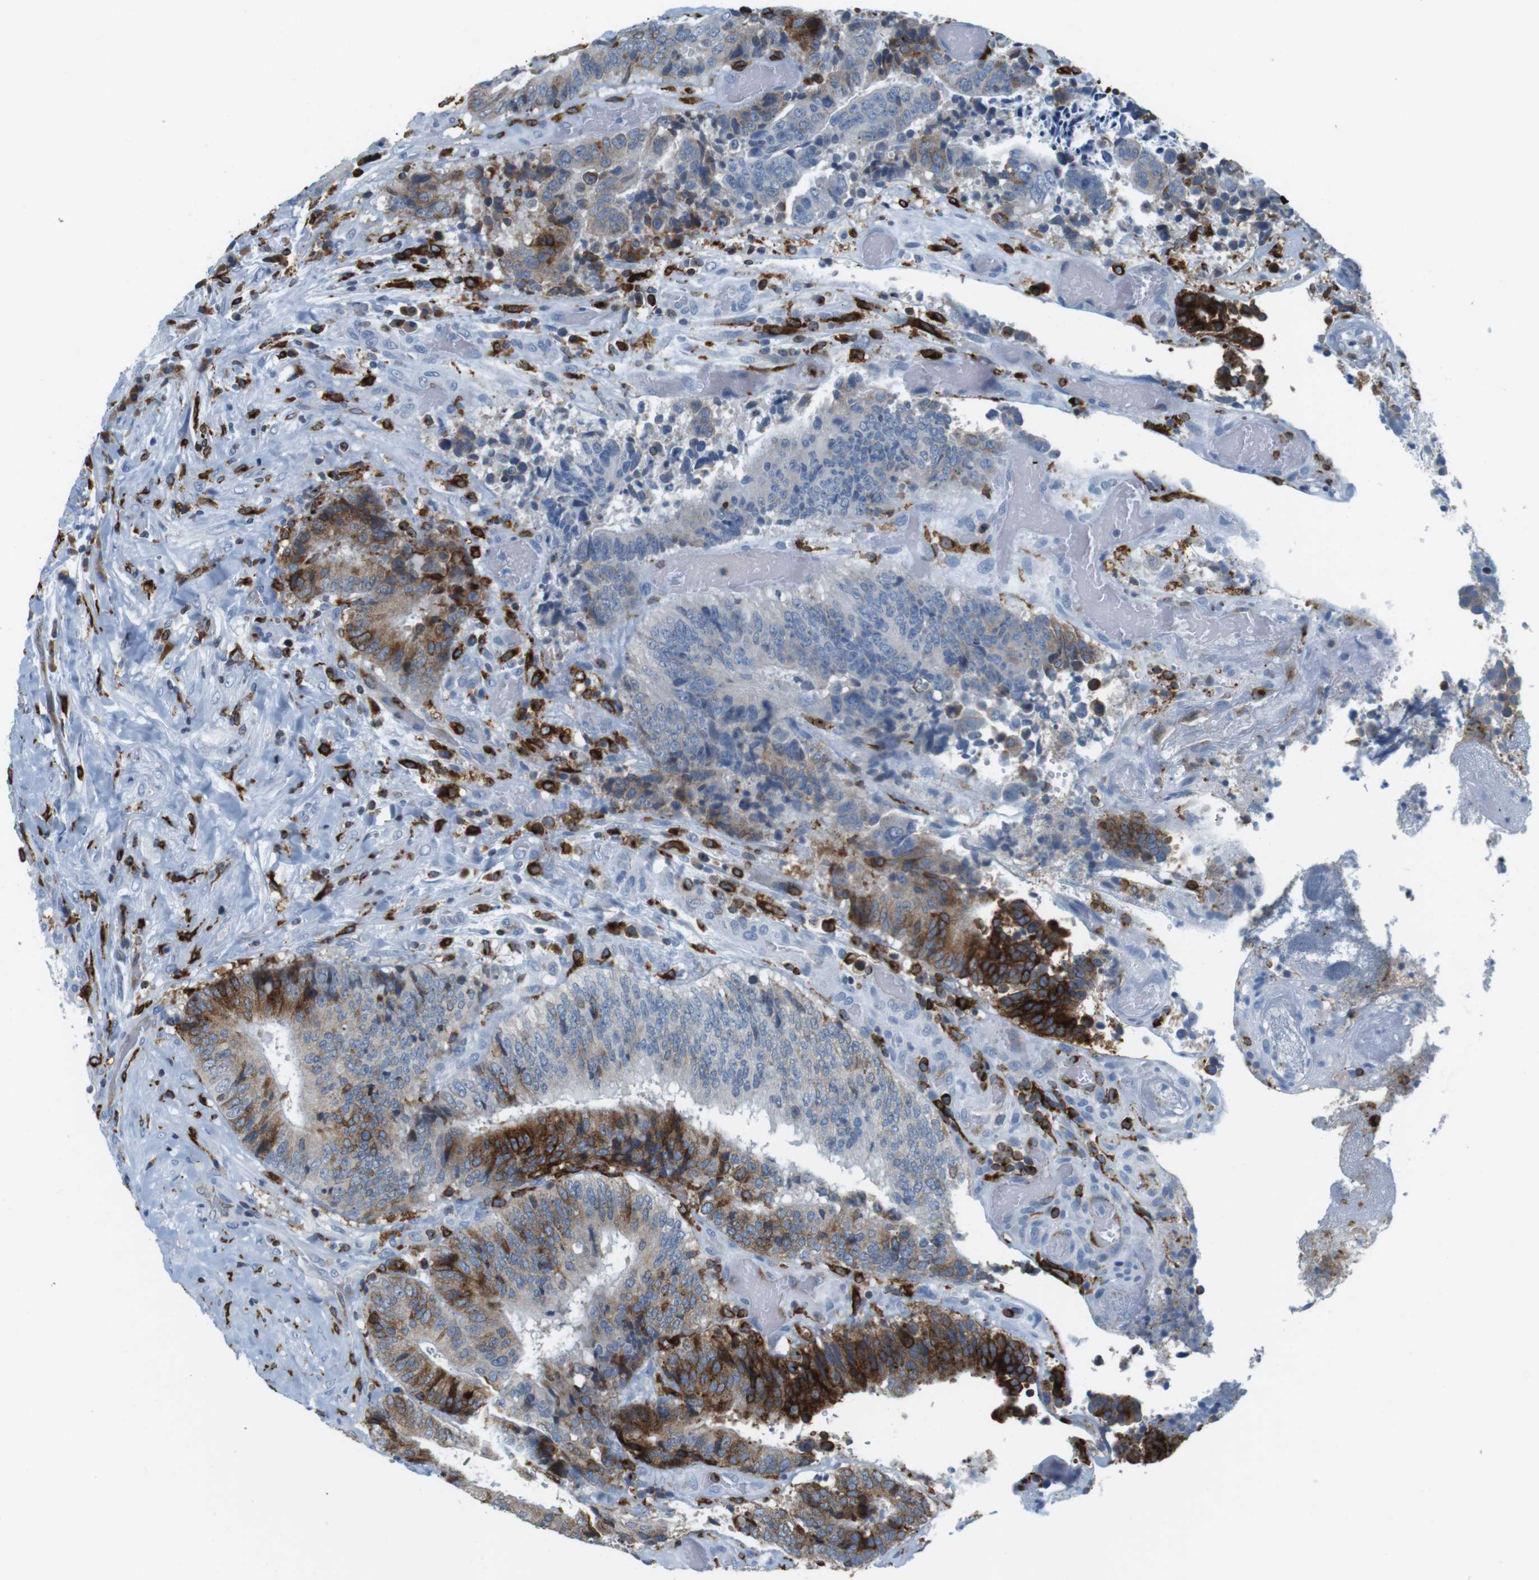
{"staining": {"intensity": "strong", "quantity": "<25%", "location": "cytoplasmic/membranous"}, "tissue": "colorectal cancer", "cell_type": "Tumor cells", "image_type": "cancer", "snomed": [{"axis": "morphology", "description": "Adenocarcinoma, NOS"}, {"axis": "topography", "description": "Rectum"}], "caption": "The histopathology image exhibits staining of colorectal adenocarcinoma, revealing strong cytoplasmic/membranous protein staining (brown color) within tumor cells. The staining is performed using DAB (3,3'-diaminobenzidine) brown chromogen to label protein expression. The nuclei are counter-stained blue using hematoxylin.", "gene": "CIITA", "patient": {"sex": "male", "age": 72}}